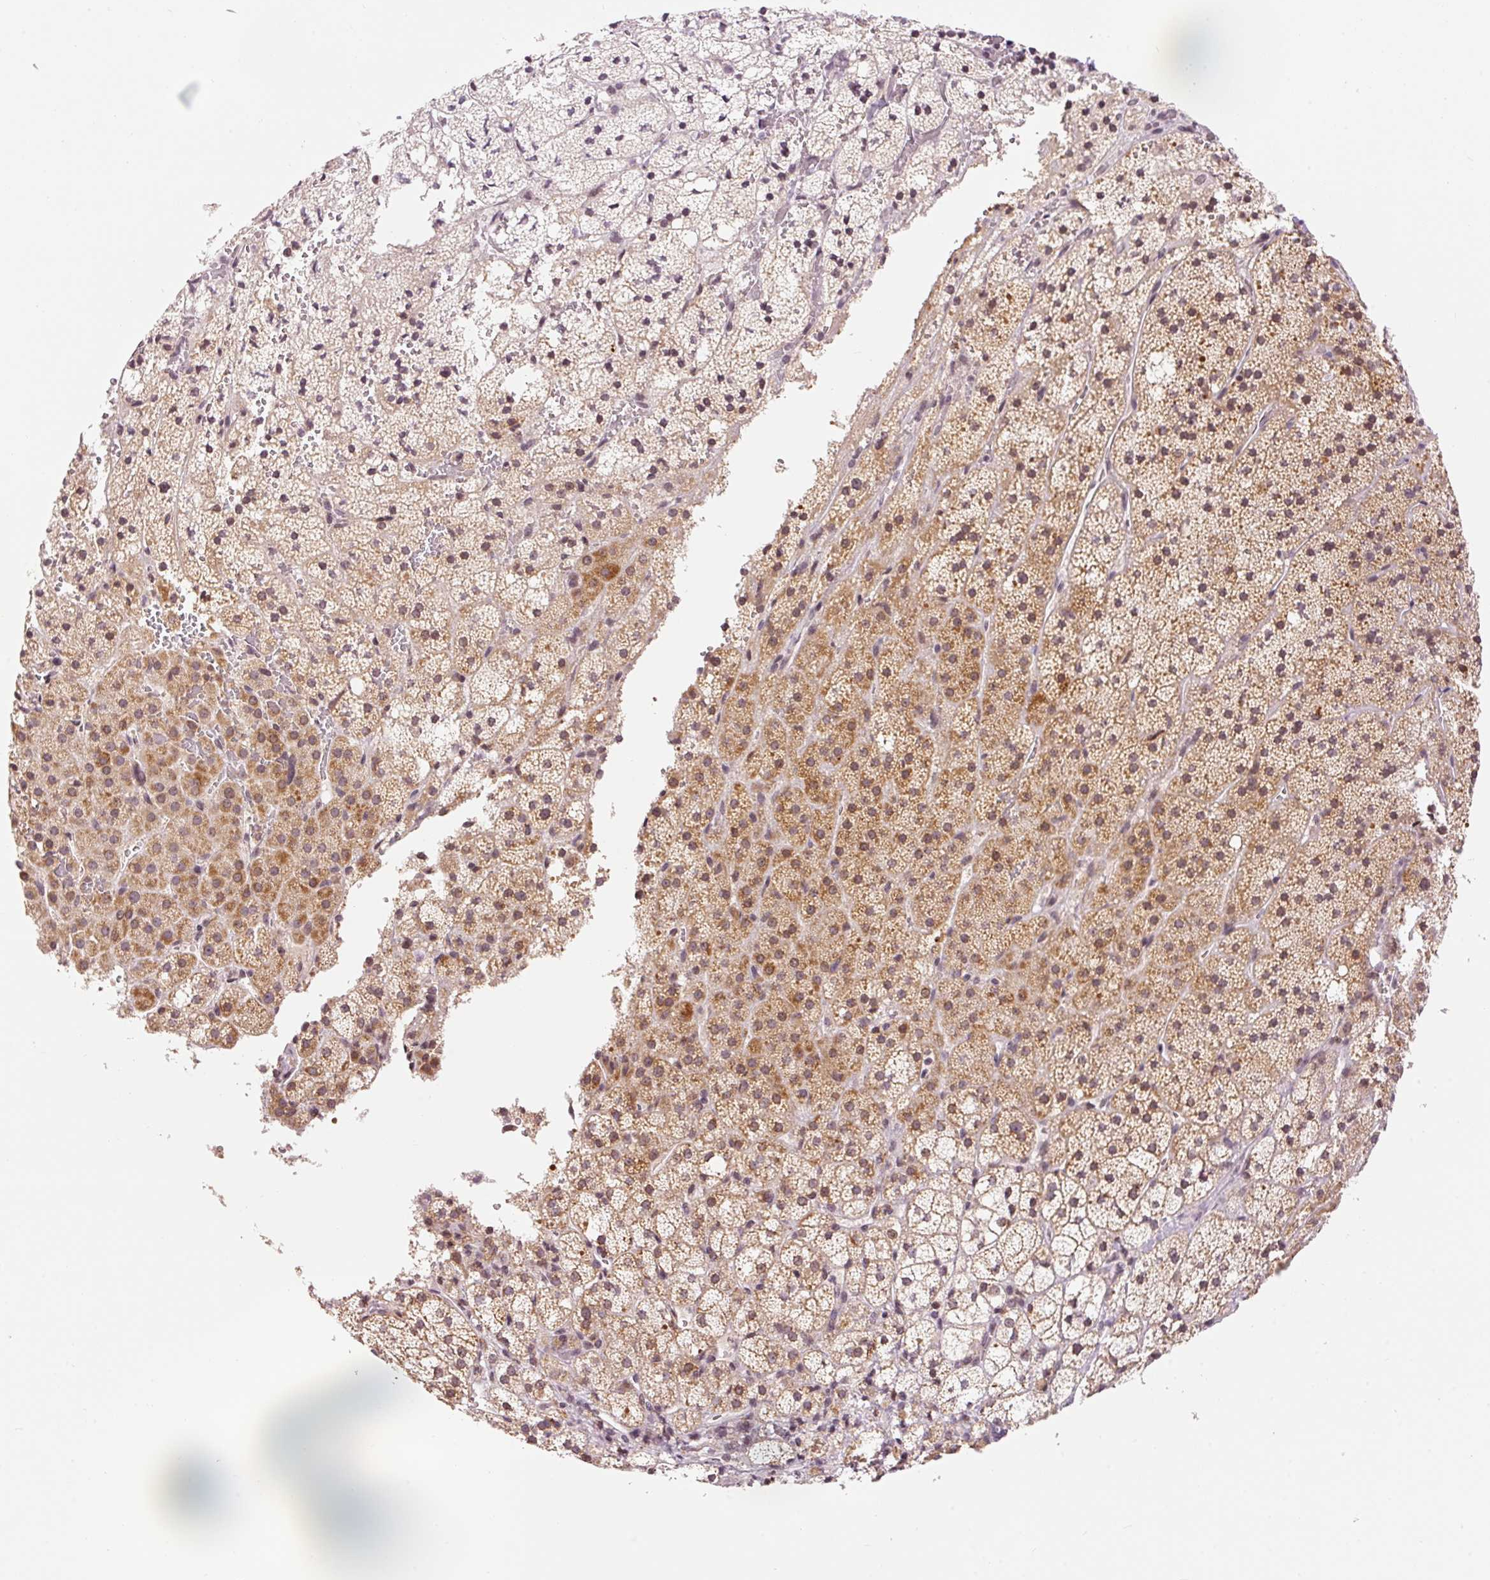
{"staining": {"intensity": "moderate", "quantity": ">75%", "location": "cytoplasmic/membranous"}, "tissue": "adrenal gland", "cell_type": "Glandular cells", "image_type": "normal", "snomed": [{"axis": "morphology", "description": "Normal tissue, NOS"}, {"axis": "topography", "description": "Adrenal gland"}], "caption": "IHC (DAB) staining of normal human adrenal gland shows moderate cytoplasmic/membranous protein expression in about >75% of glandular cells.", "gene": "ABHD11", "patient": {"sex": "male", "age": 53}}